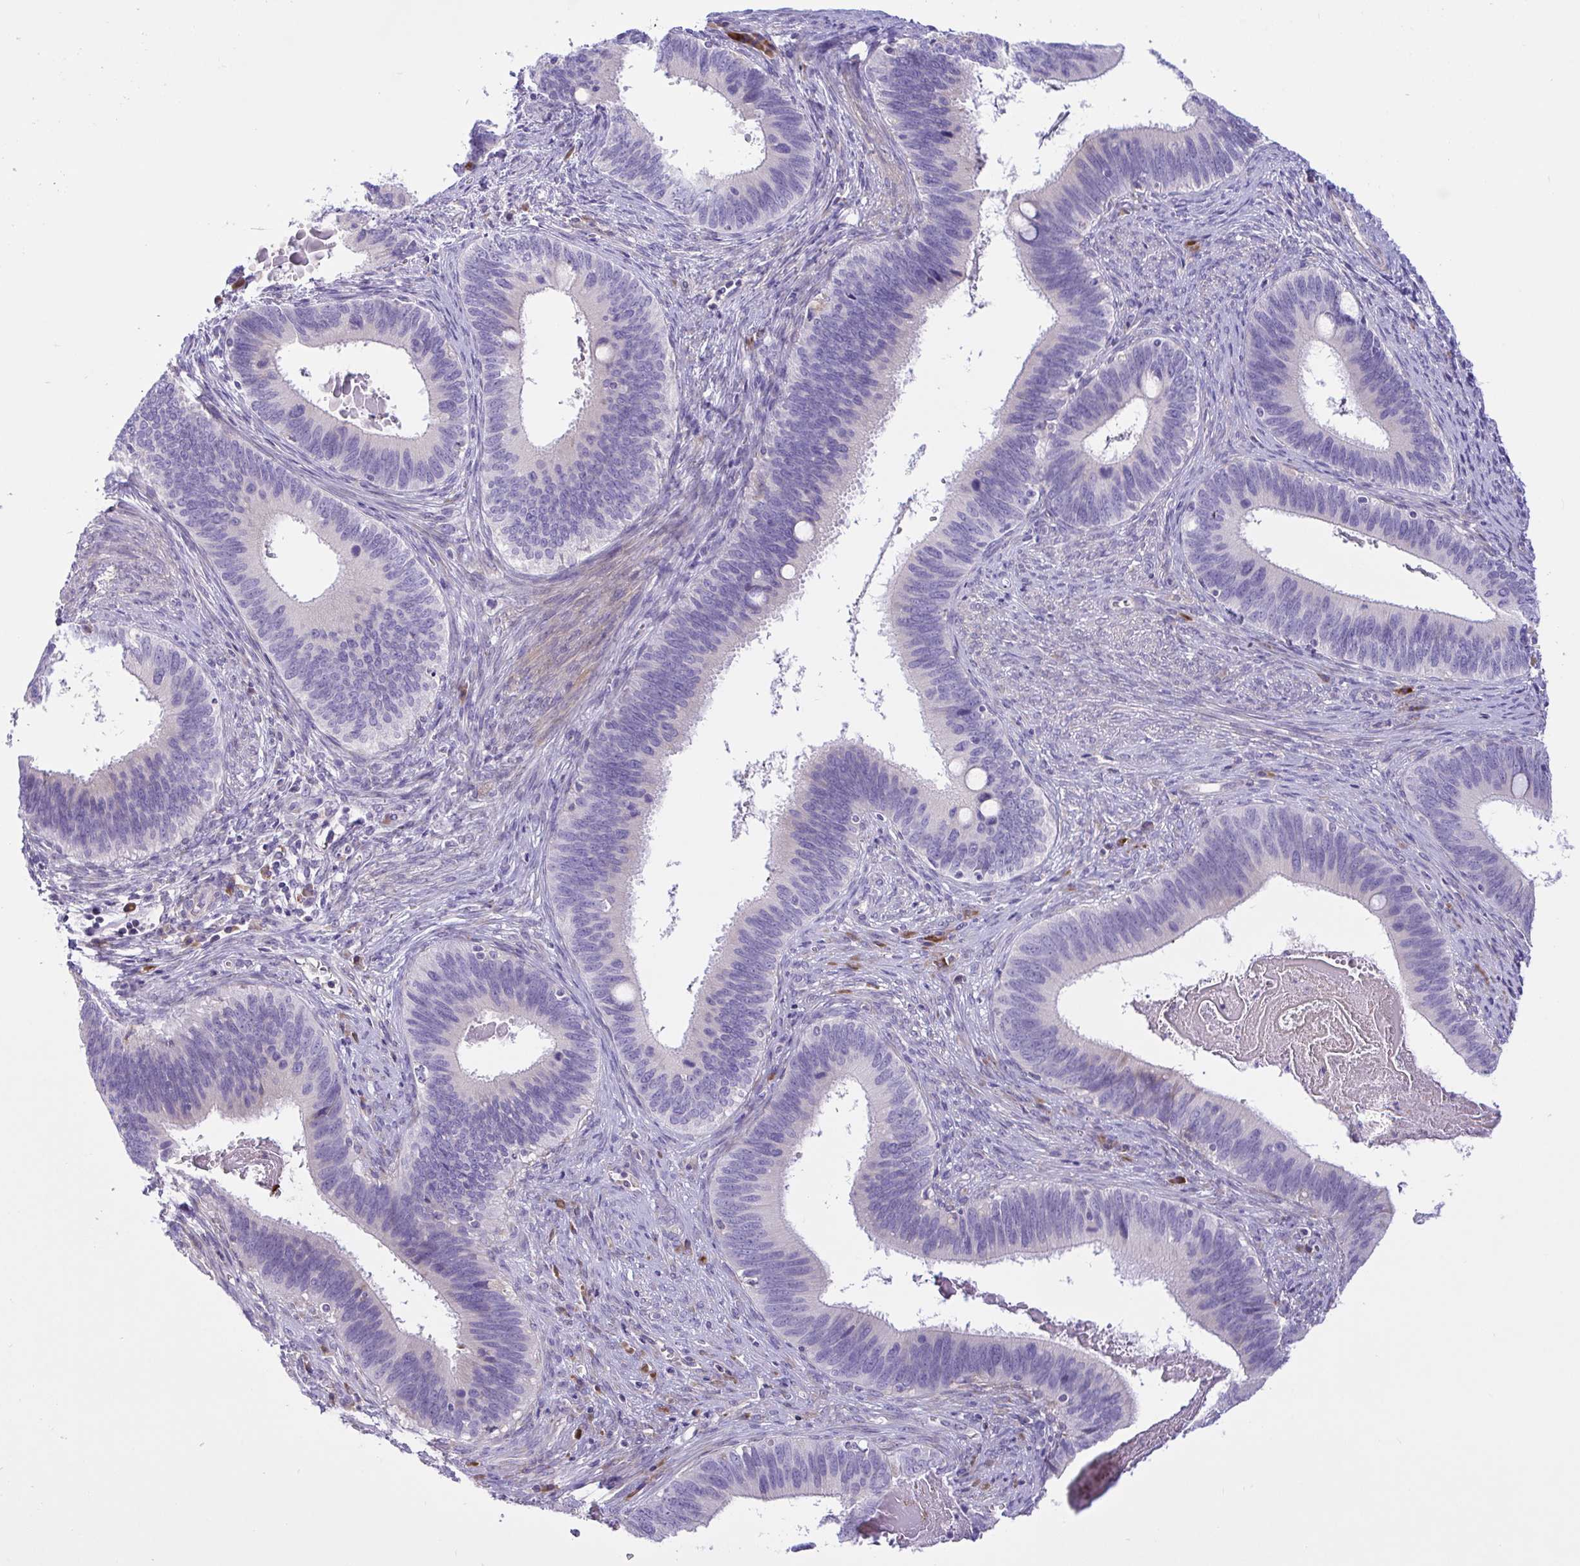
{"staining": {"intensity": "negative", "quantity": "none", "location": "none"}, "tissue": "cervical cancer", "cell_type": "Tumor cells", "image_type": "cancer", "snomed": [{"axis": "morphology", "description": "Adenocarcinoma, NOS"}, {"axis": "topography", "description": "Cervix"}], "caption": "Tumor cells are negative for protein expression in human cervical cancer. (DAB immunohistochemistry, high magnification).", "gene": "FAM86B1", "patient": {"sex": "female", "age": 42}}